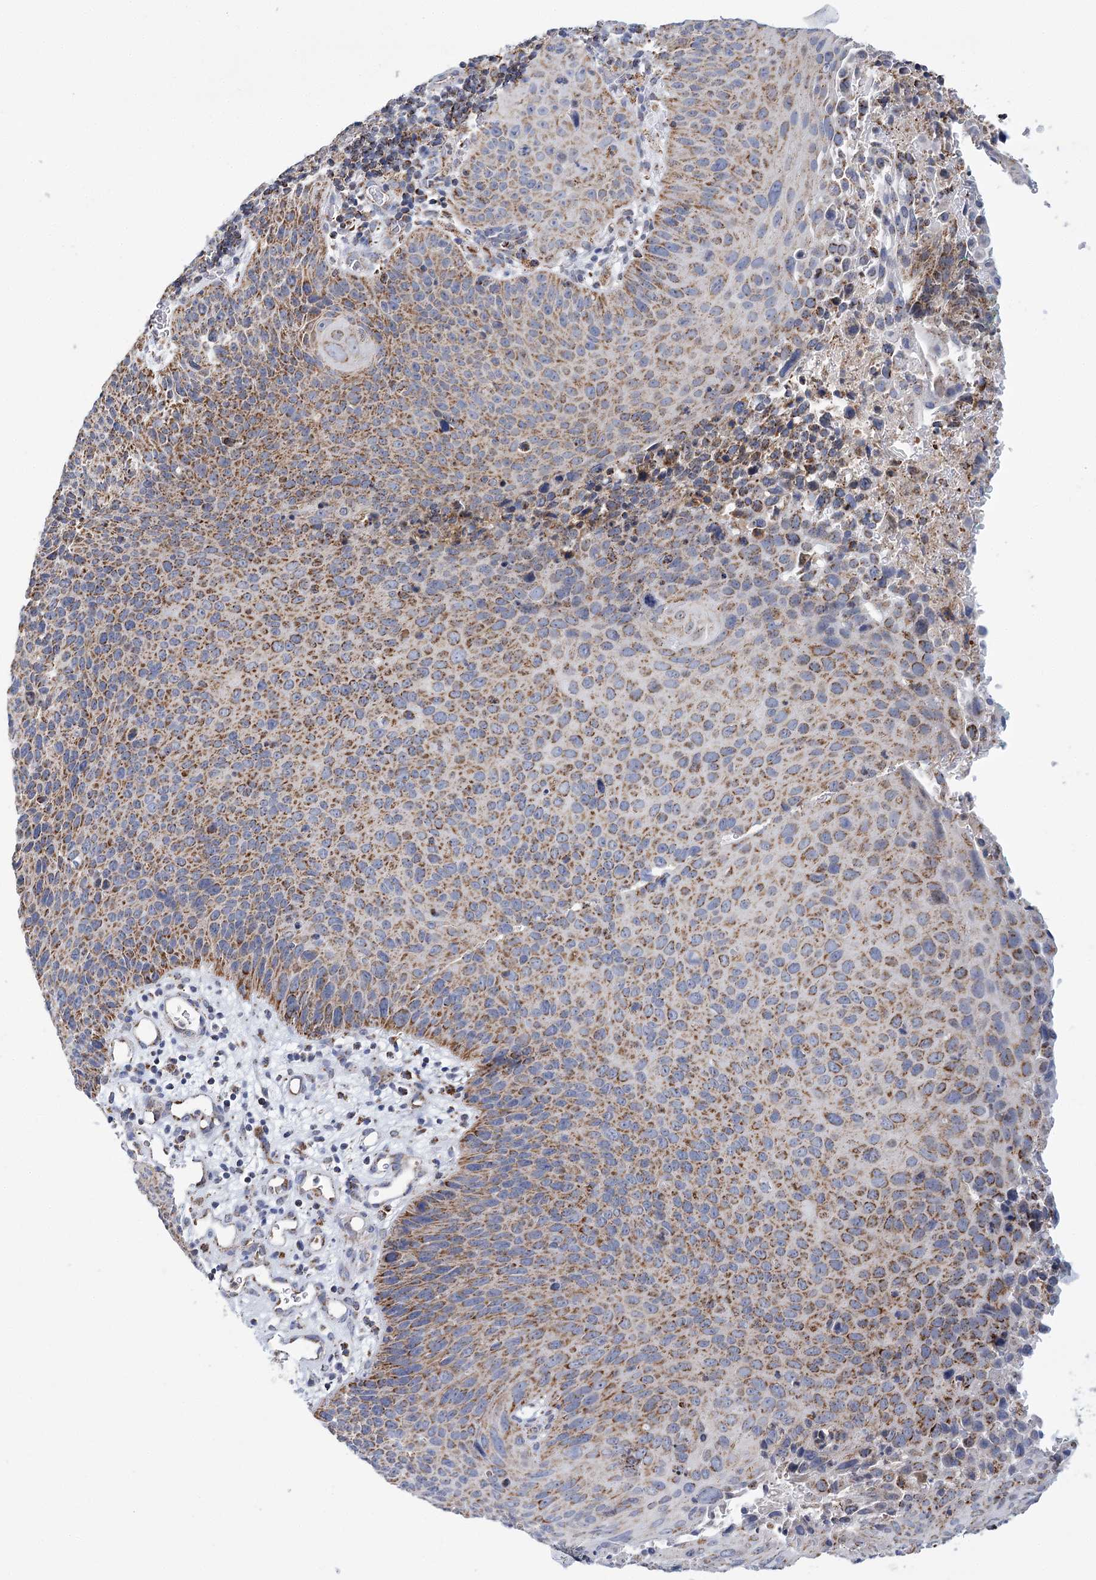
{"staining": {"intensity": "moderate", "quantity": ">75%", "location": "cytoplasmic/membranous"}, "tissue": "cervical cancer", "cell_type": "Tumor cells", "image_type": "cancer", "snomed": [{"axis": "morphology", "description": "Squamous cell carcinoma, NOS"}, {"axis": "topography", "description": "Cervix"}], "caption": "This histopathology image exhibits cervical cancer stained with immunohistochemistry to label a protein in brown. The cytoplasmic/membranous of tumor cells show moderate positivity for the protein. Nuclei are counter-stained blue.", "gene": "LSS", "patient": {"sex": "female", "age": 55}}